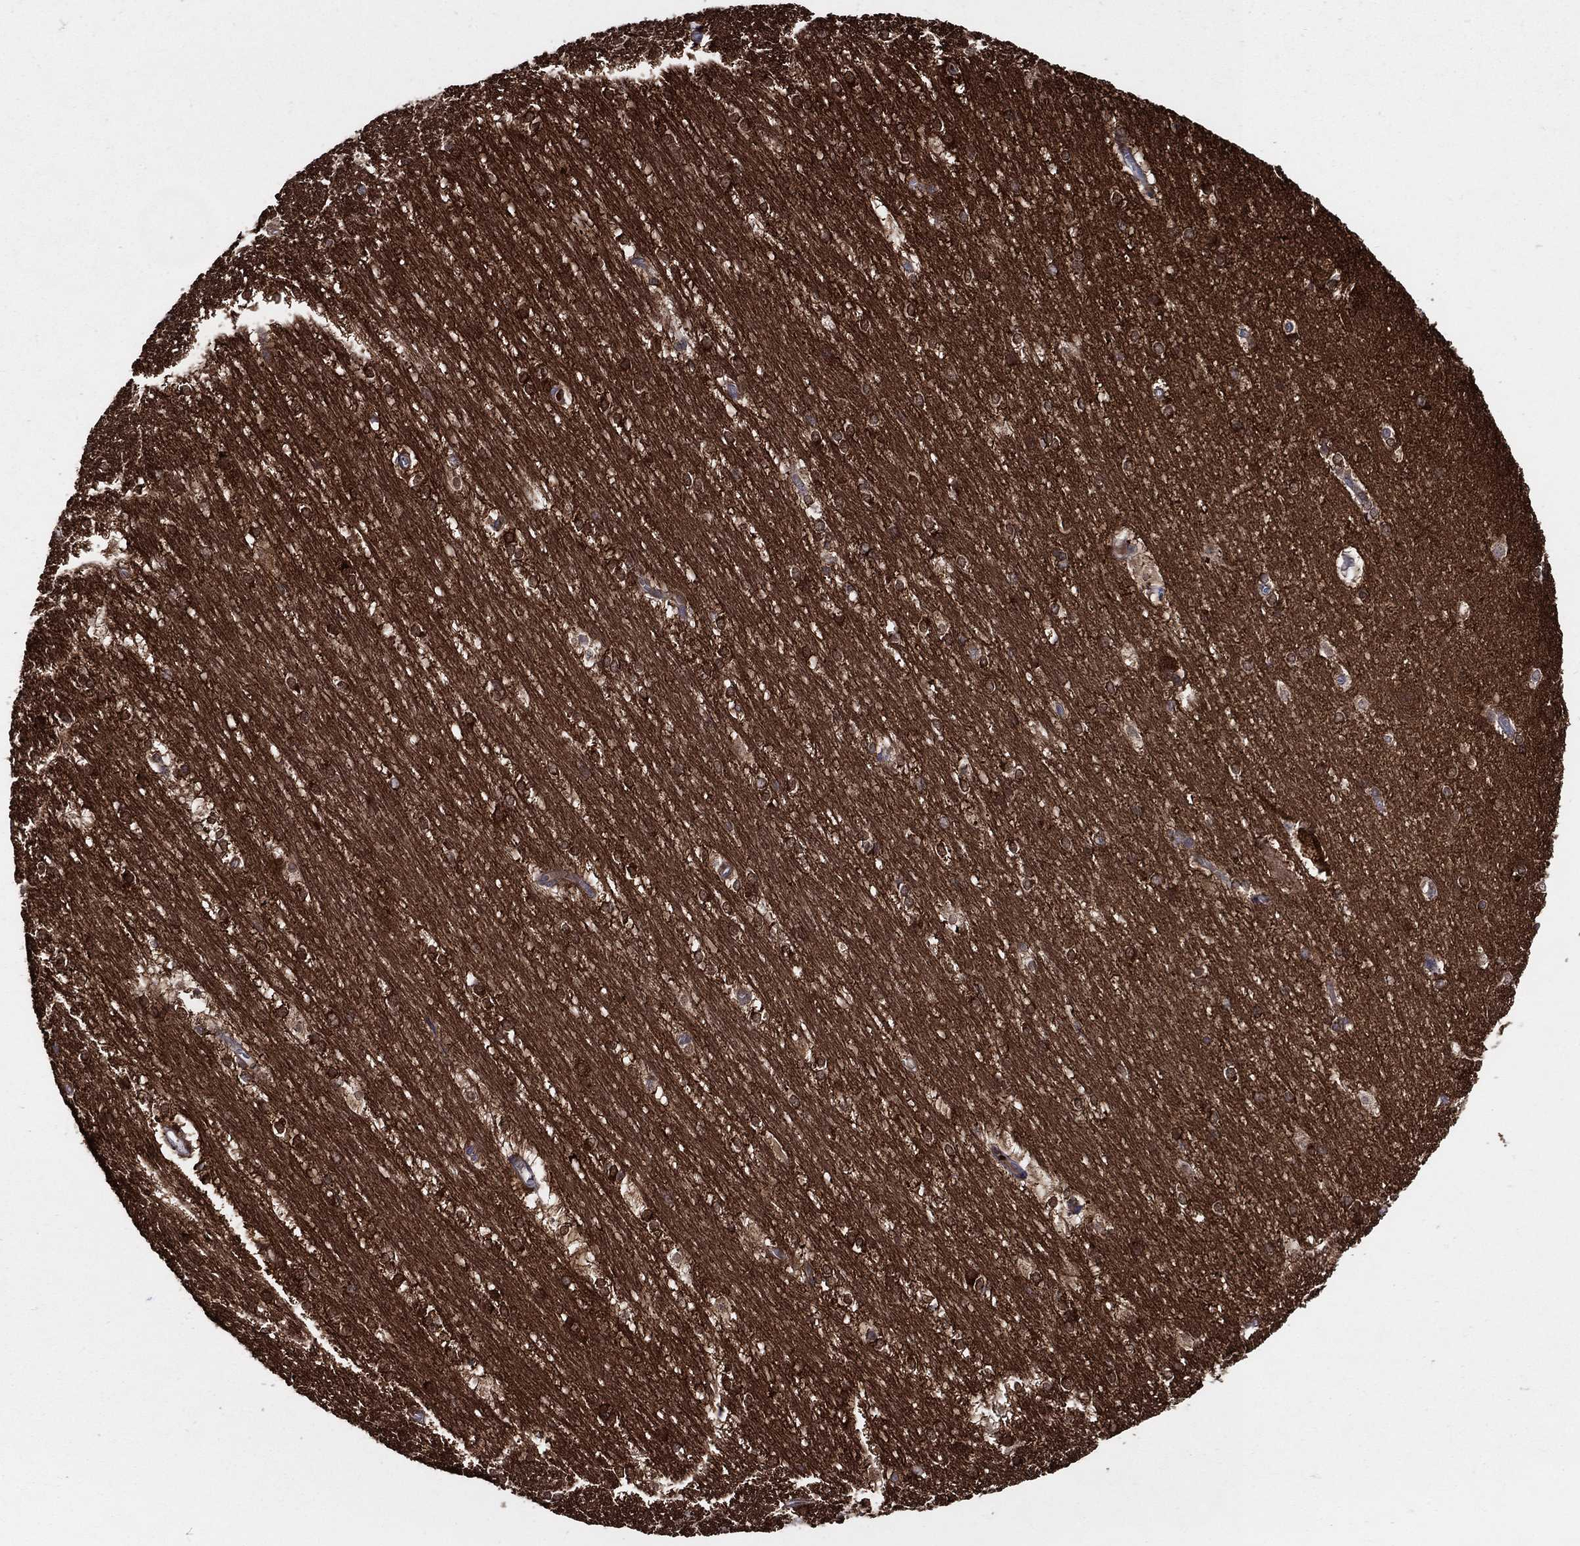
{"staining": {"intensity": "negative", "quantity": "none", "location": "none"}, "tissue": "hippocampus", "cell_type": "Glial cells", "image_type": "normal", "snomed": [{"axis": "morphology", "description": "Normal tissue, NOS"}, {"axis": "topography", "description": "Cerebral cortex"}, {"axis": "topography", "description": "Hippocampus"}], "caption": "Hippocampus was stained to show a protein in brown. There is no significant positivity in glial cells. Brightfield microscopy of IHC stained with DAB (brown) and hematoxylin (blue), captured at high magnification.", "gene": "ARHGAP11A", "patient": {"sex": "female", "age": 19}}